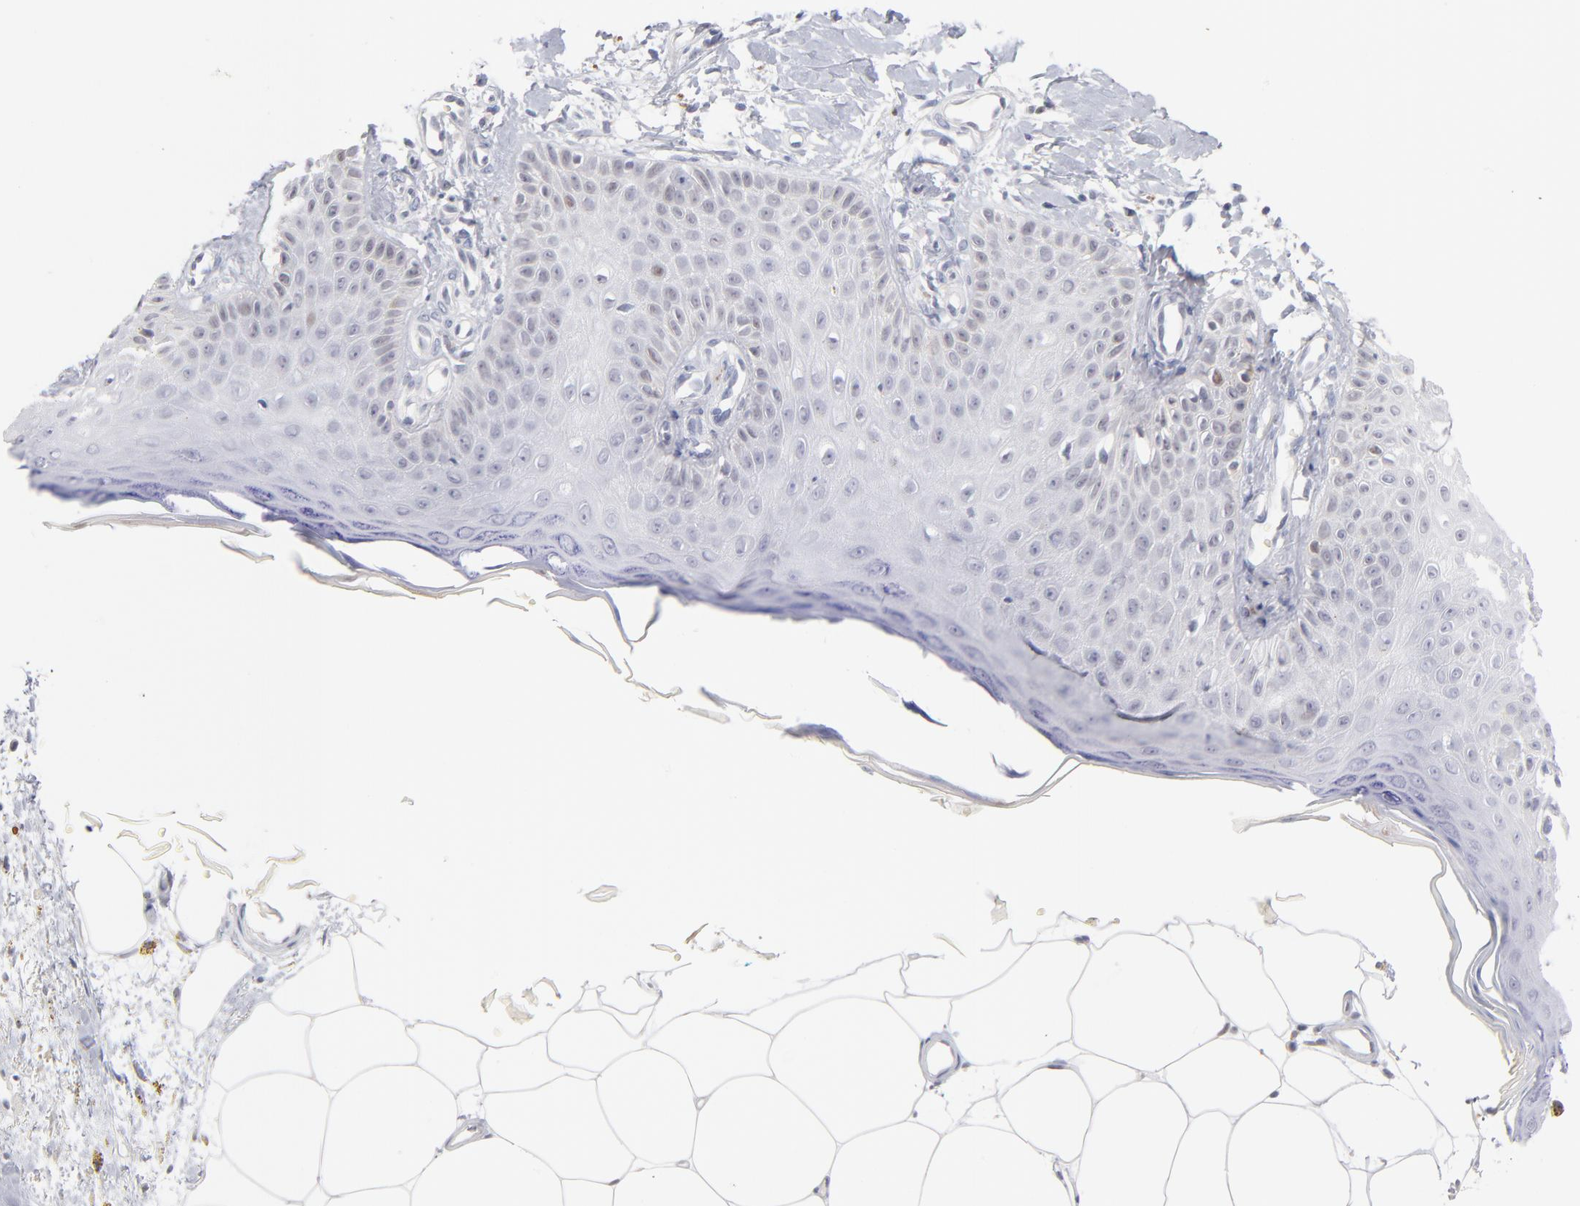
{"staining": {"intensity": "negative", "quantity": "none", "location": "none"}, "tissue": "skin cancer", "cell_type": "Tumor cells", "image_type": "cancer", "snomed": [{"axis": "morphology", "description": "Squamous cell carcinoma, NOS"}, {"axis": "topography", "description": "Skin"}], "caption": "Immunohistochemistry photomicrograph of human squamous cell carcinoma (skin) stained for a protein (brown), which exhibits no positivity in tumor cells.", "gene": "PARP1", "patient": {"sex": "female", "age": 40}}